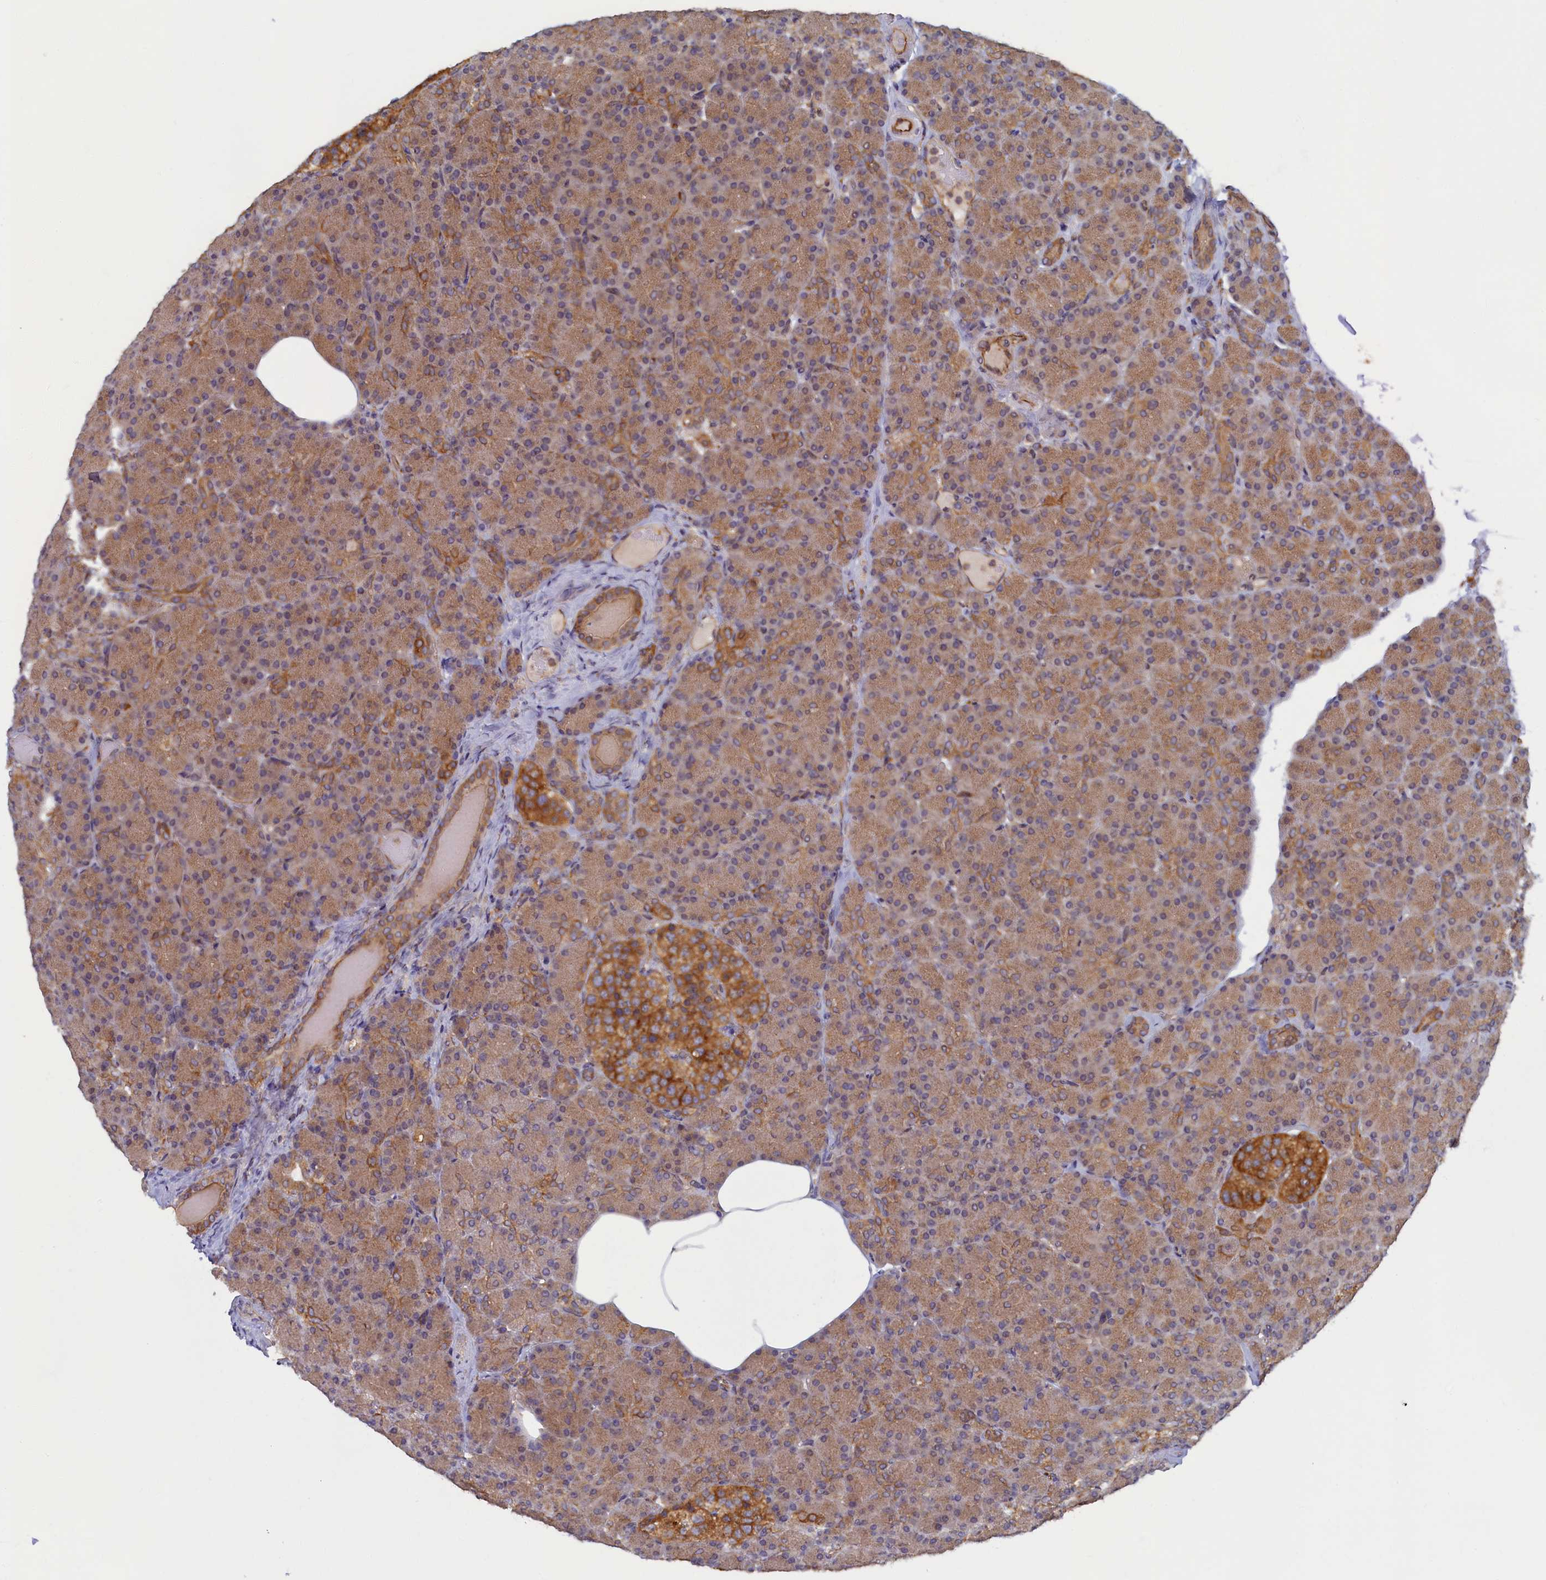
{"staining": {"intensity": "moderate", "quantity": ">75%", "location": "cytoplasmic/membranous"}, "tissue": "pancreas", "cell_type": "Exocrine glandular cells", "image_type": "normal", "snomed": [{"axis": "morphology", "description": "Normal tissue, NOS"}, {"axis": "topography", "description": "Pancreas"}], "caption": "Brown immunohistochemical staining in normal pancreas reveals moderate cytoplasmic/membranous positivity in approximately >75% of exocrine glandular cells. The staining was performed using DAB (3,3'-diaminobenzidine) to visualize the protein expression in brown, while the nuclei were stained in blue with hematoxylin (Magnification: 20x).", "gene": "STX12", "patient": {"sex": "female", "age": 43}}